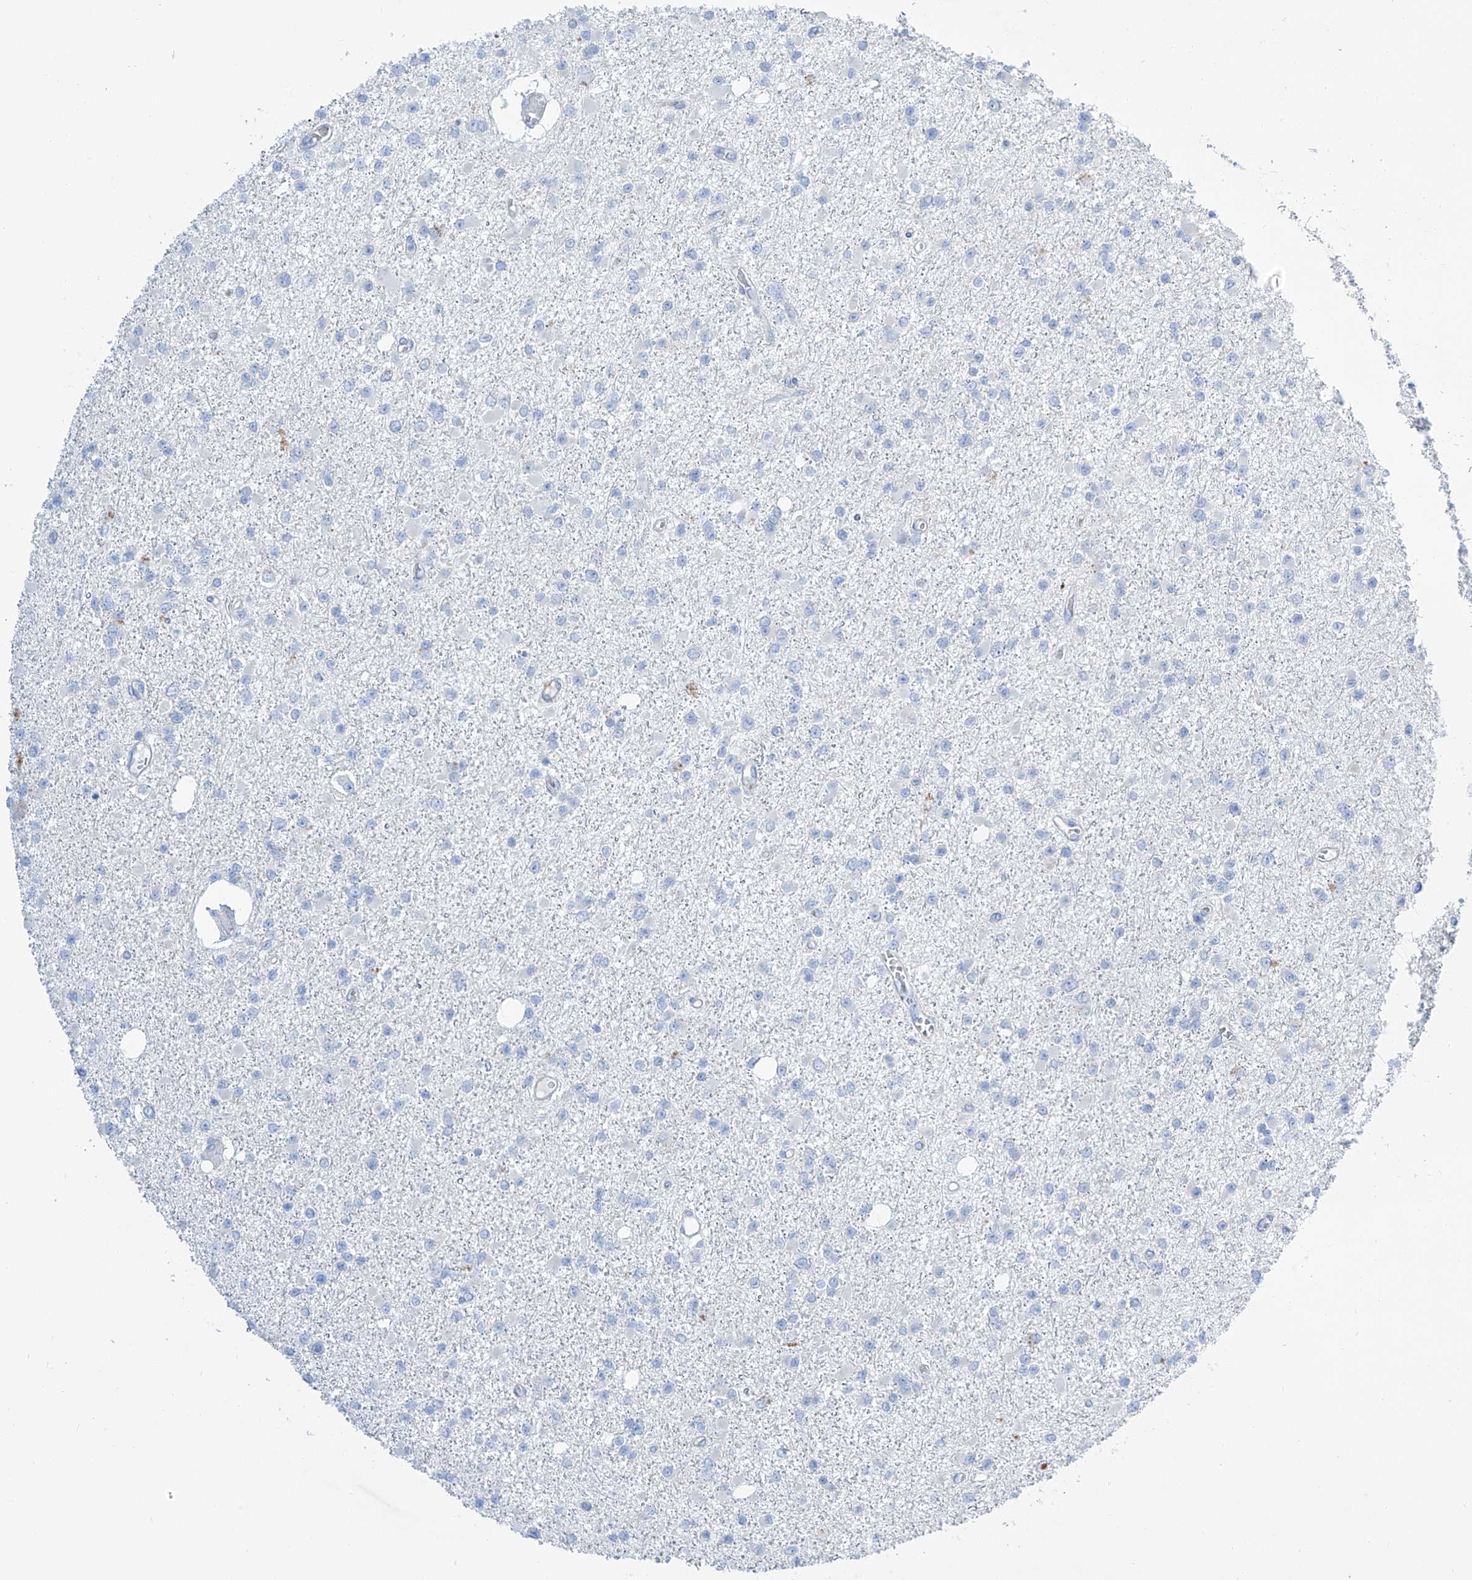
{"staining": {"intensity": "negative", "quantity": "none", "location": "none"}, "tissue": "glioma", "cell_type": "Tumor cells", "image_type": "cancer", "snomed": [{"axis": "morphology", "description": "Glioma, malignant, Low grade"}, {"axis": "topography", "description": "Brain"}], "caption": "IHC of human malignant low-grade glioma demonstrates no positivity in tumor cells.", "gene": "MAGI1", "patient": {"sex": "female", "age": 22}}